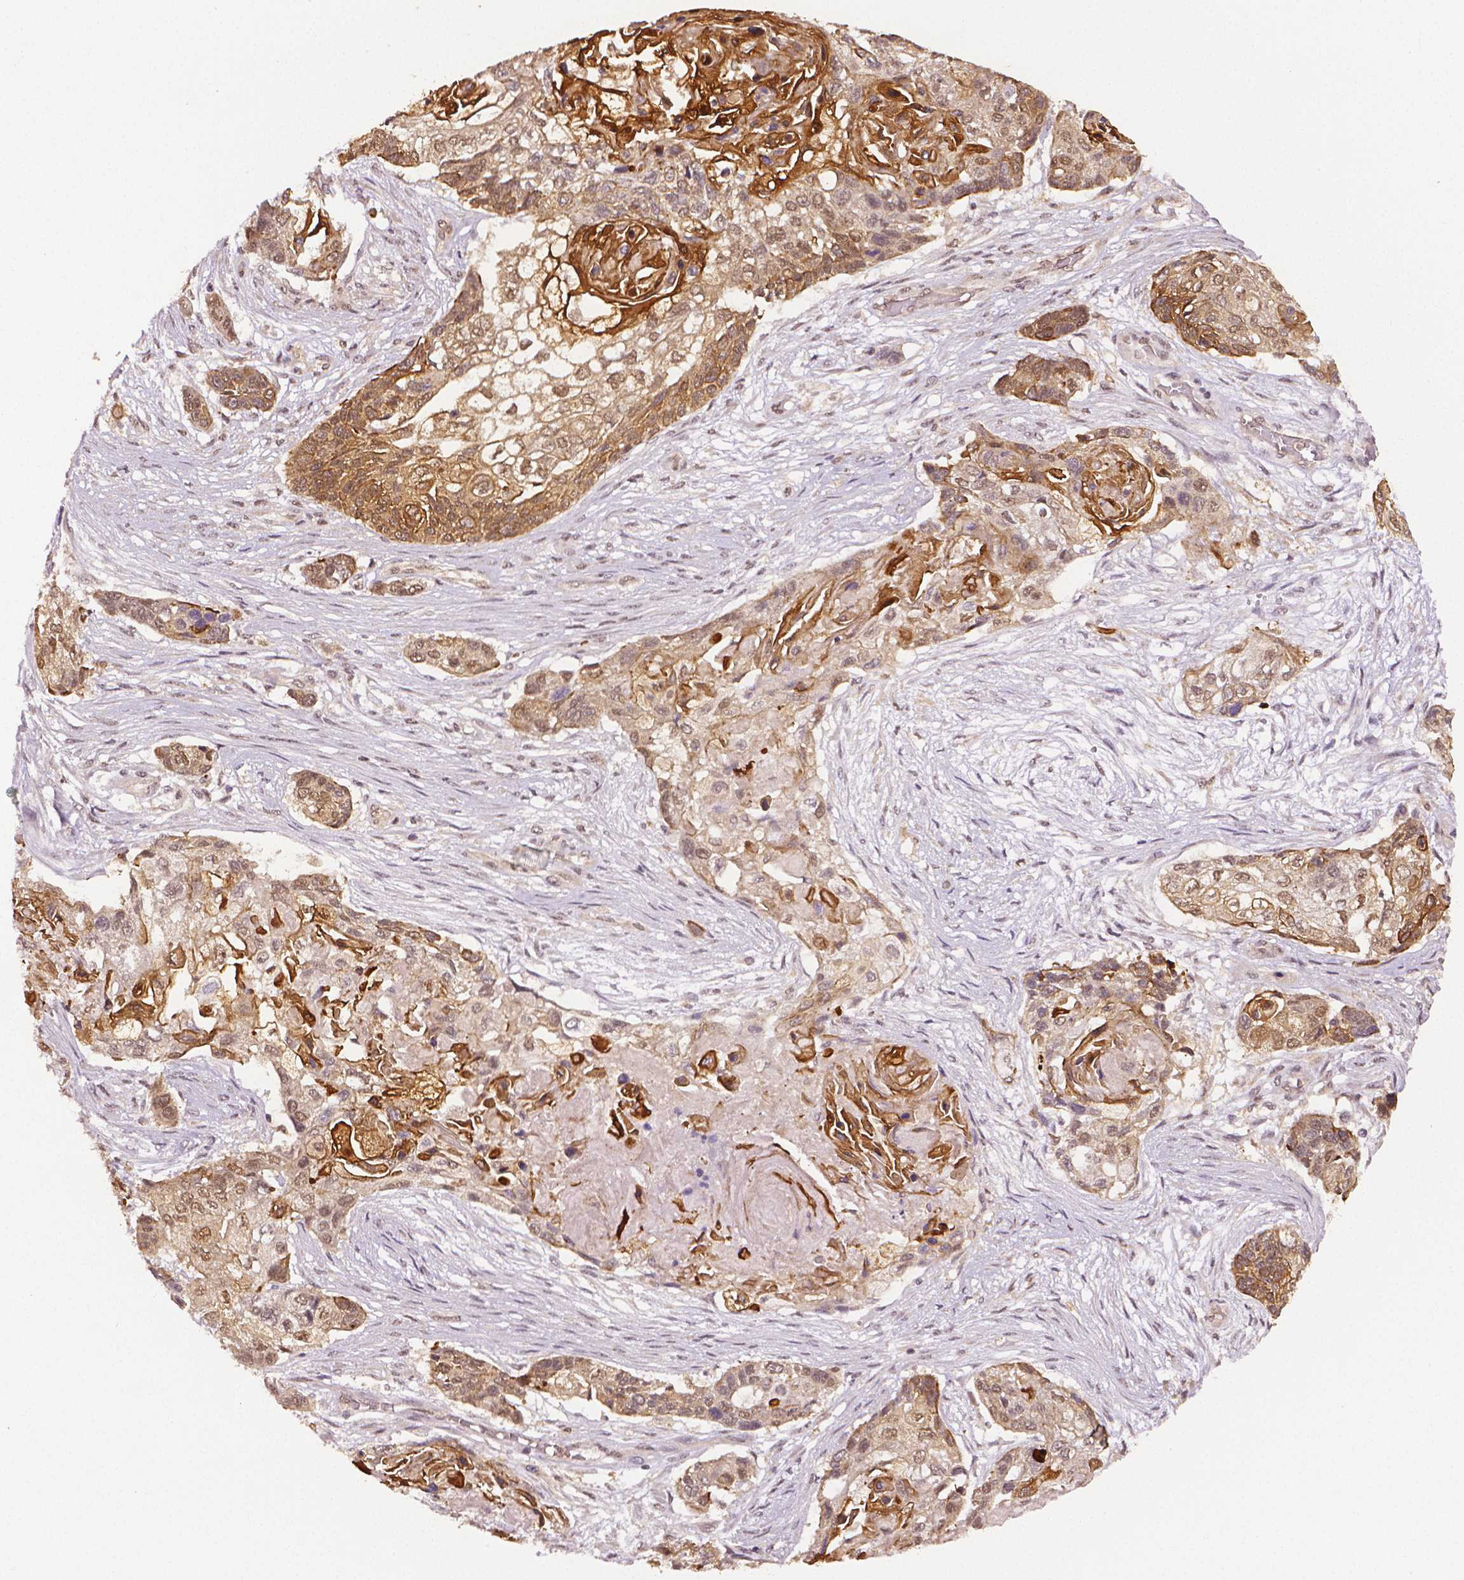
{"staining": {"intensity": "moderate", "quantity": "25%-75%", "location": "cytoplasmic/membranous,nuclear"}, "tissue": "lung cancer", "cell_type": "Tumor cells", "image_type": "cancer", "snomed": [{"axis": "morphology", "description": "Squamous cell carcinoma, NOS"}, {"axis": "topography", "description": "Lung"}], "caption": "Lung cancer (squamous cell carcinoma) stained for a protein (brown) exhibits moderate cytoplasmic/membranous and nuclear positive positivity in about 25%-75% of tumor cells.", "gene": "STAT3", "patient": {"sex": "male", "age": 69}}